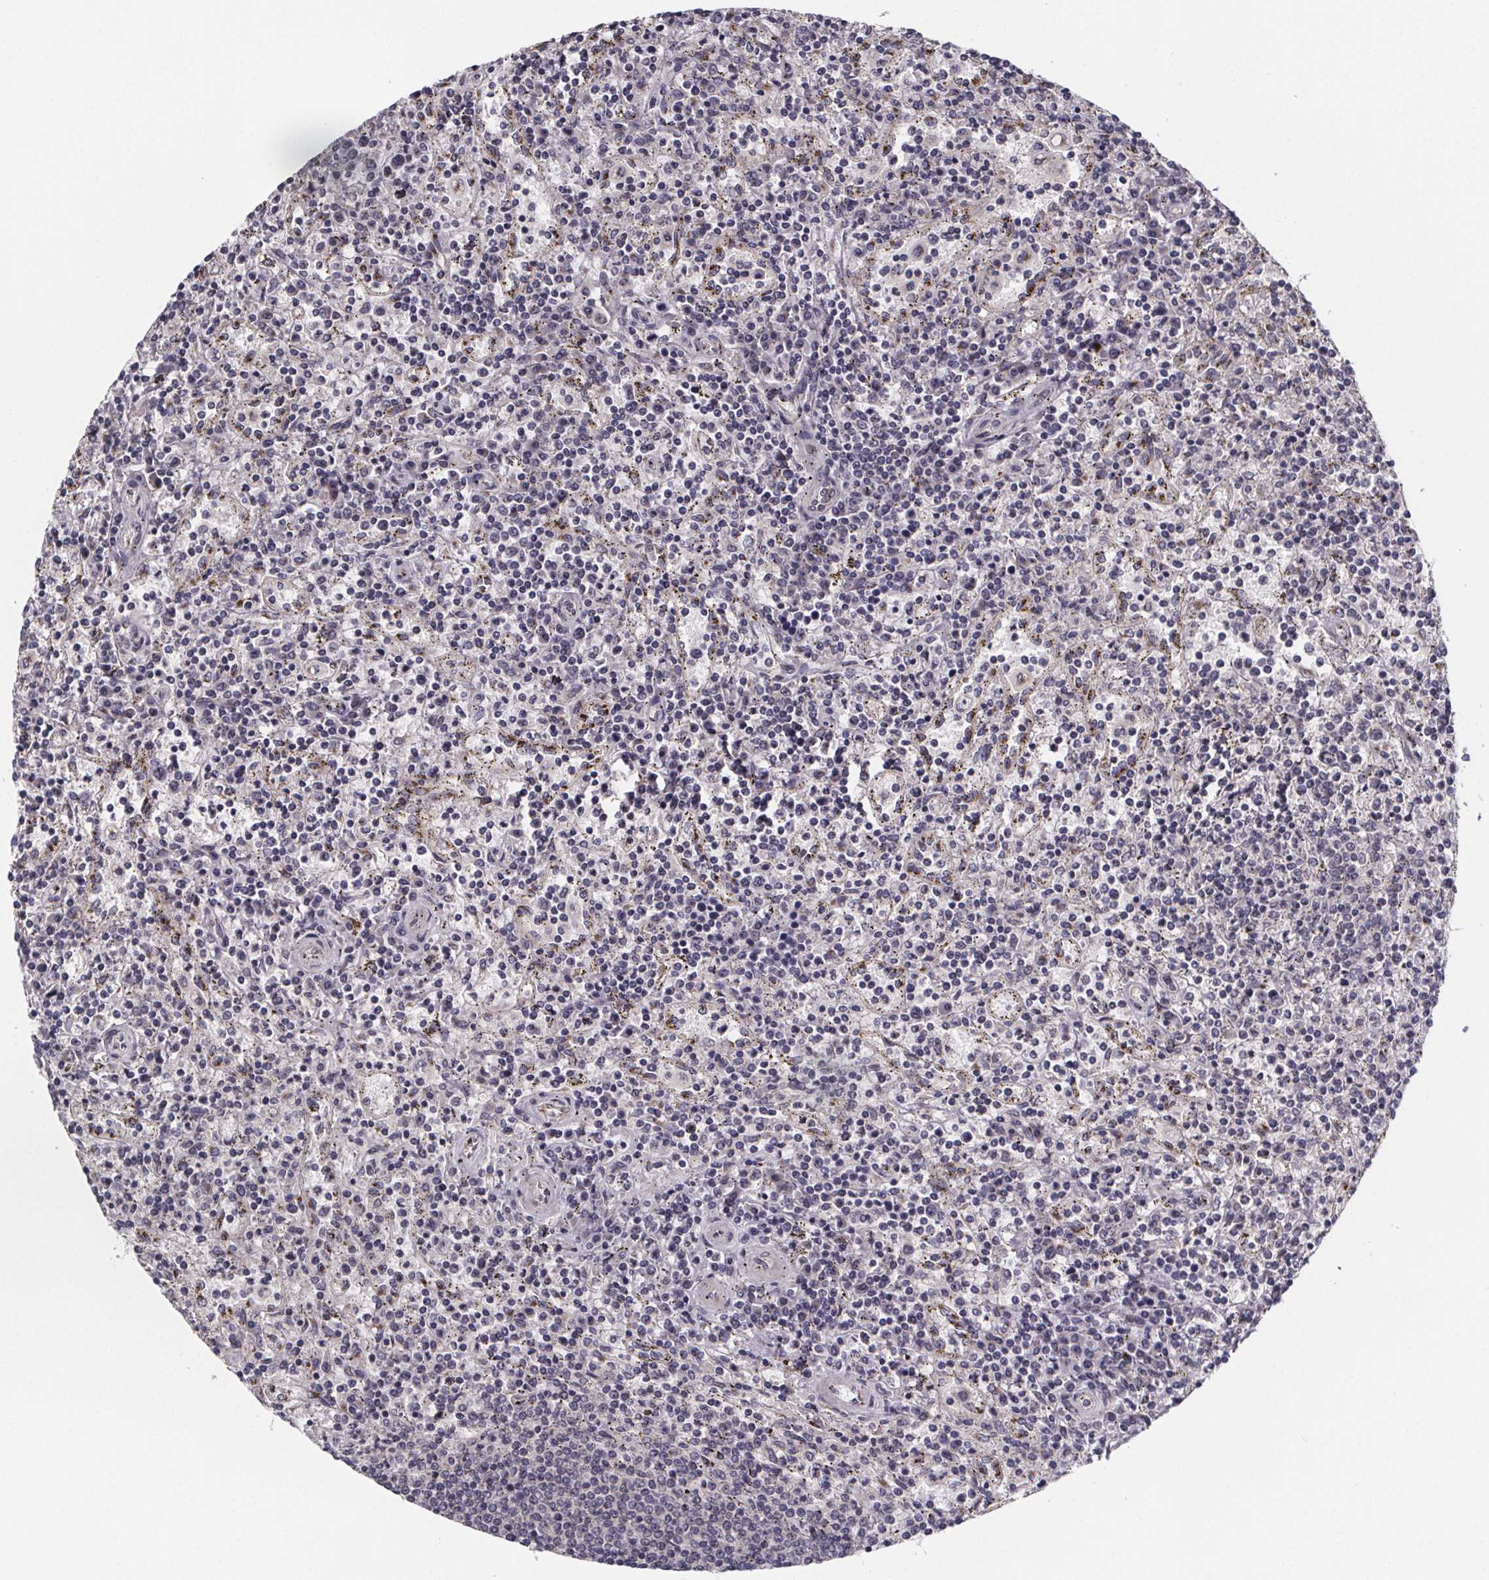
{"staining": {"intensity": "negative", "quantity": "none", "location": "none"}, "tissue": "lymphoma", "cell_type": "Tumor cells", "image_type": "cancer", "snomed": [{"axis": "morphology", "description": "Malignant lymphoma, non-Hodgkin's type, Low grade"}, {"axis": "topography", "description": "Spleen"}], "caption": "This is a image of immunohistochemistry (IHC) staining of low-grade malignant lymphoma, non-Hodgkin's type, which shows no expression in tumor cells.", "gene": "NDST1", "patient": {"sex": "male", "age": 62}}